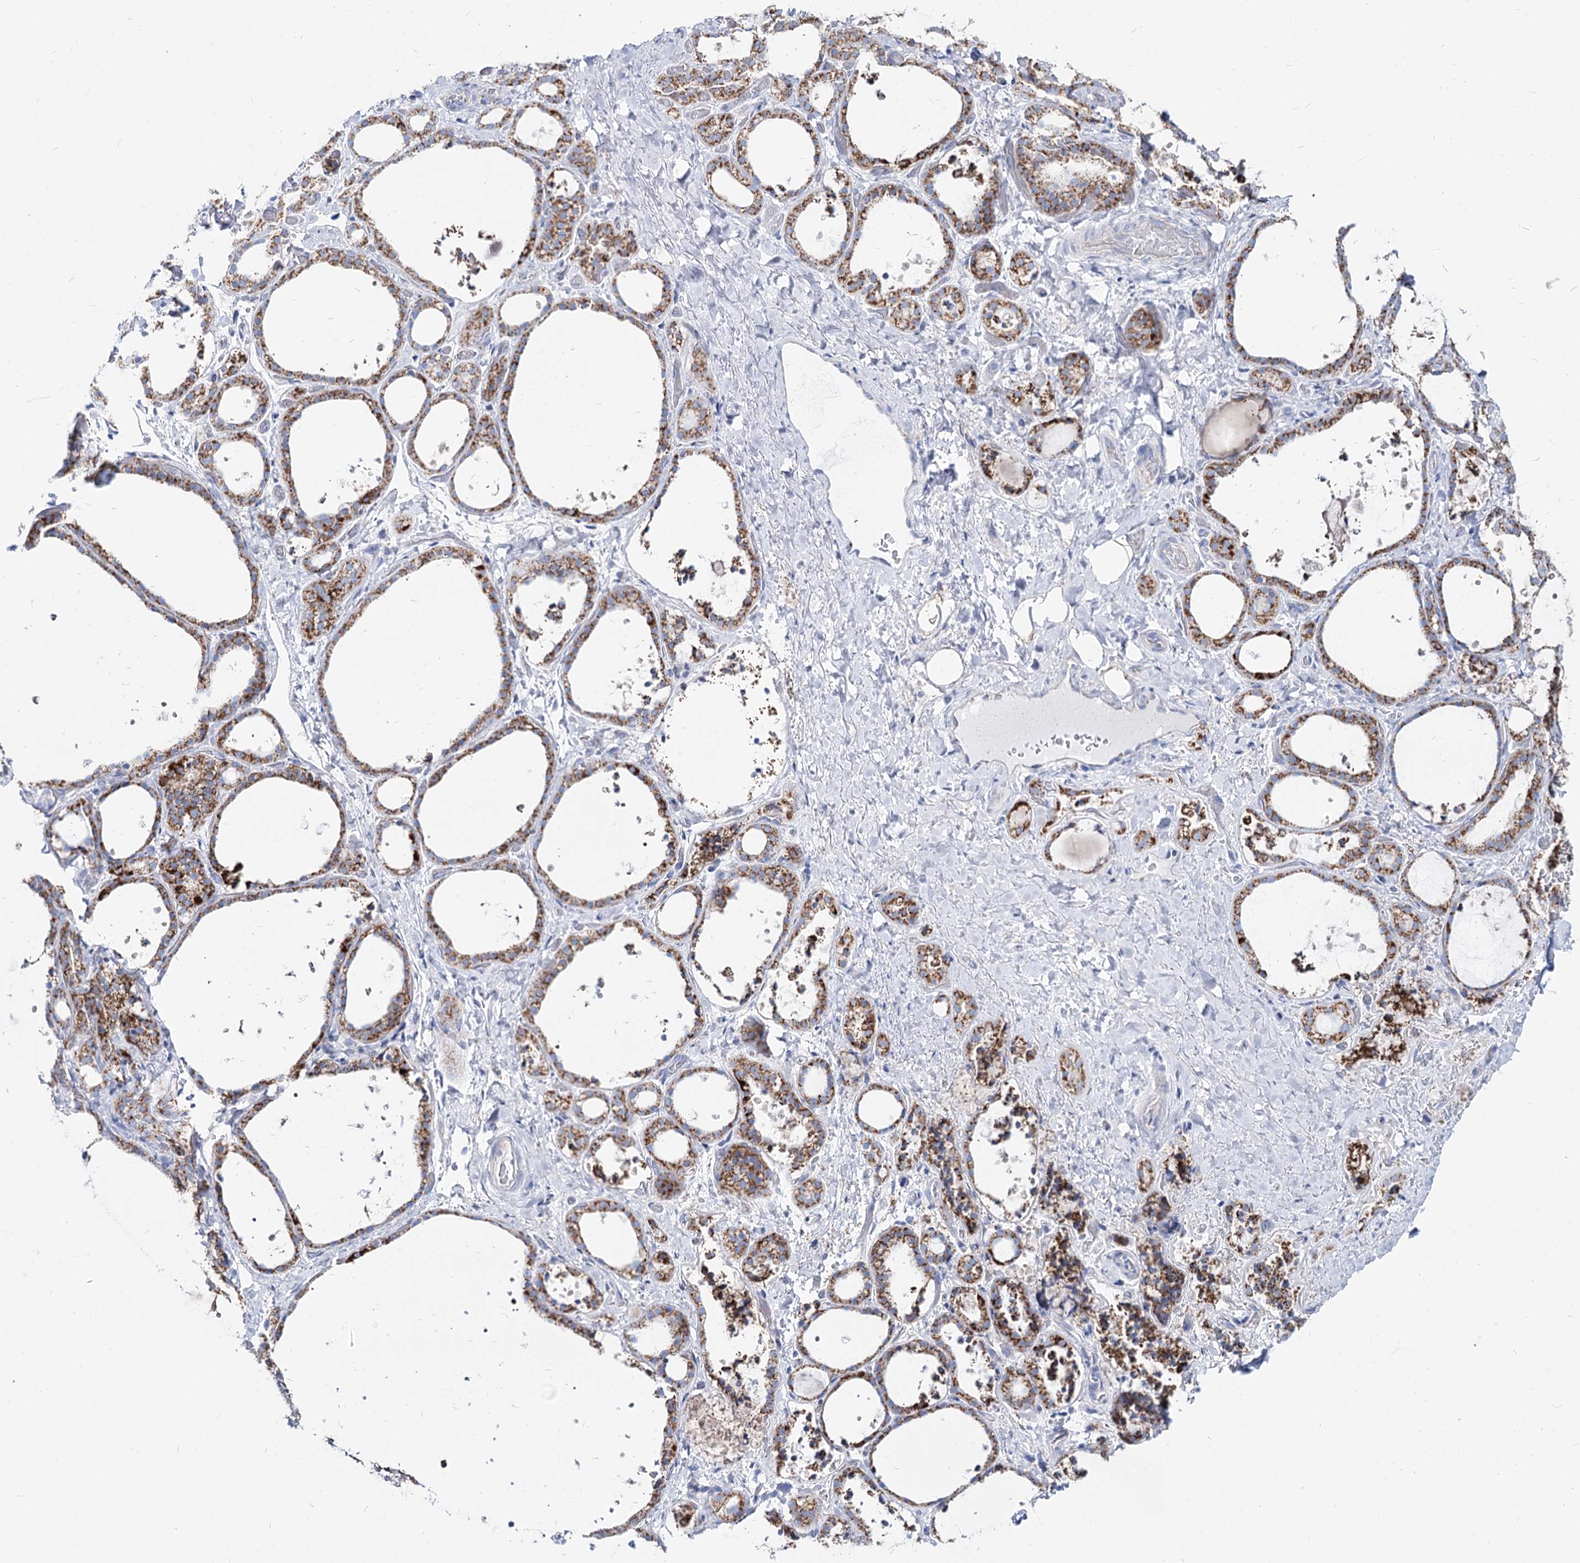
{"staining": {"intensity": "strong", "quantity": "25%-75%", "location": "cytoplasmic/membranous"}, "tissue": "thyroid gland", "cell_type": "Glandular cells", "image_type": "normal", "snomed": [{"axis": "morphology", "description": "Normal tissue, NOS"}, {"axis": "topography", "description": "Thyroid gland"}], "caption": "Glandular cells demonstrate high levels of strong cytoplasmic/membranous positivity in approximately 25%-75% of cells in unremarkable thyroid gland. (IHC, brightfield microscopy, high magnification).", "gene": "MCCC2", "patient": {"sex": "female", "age": 44}}